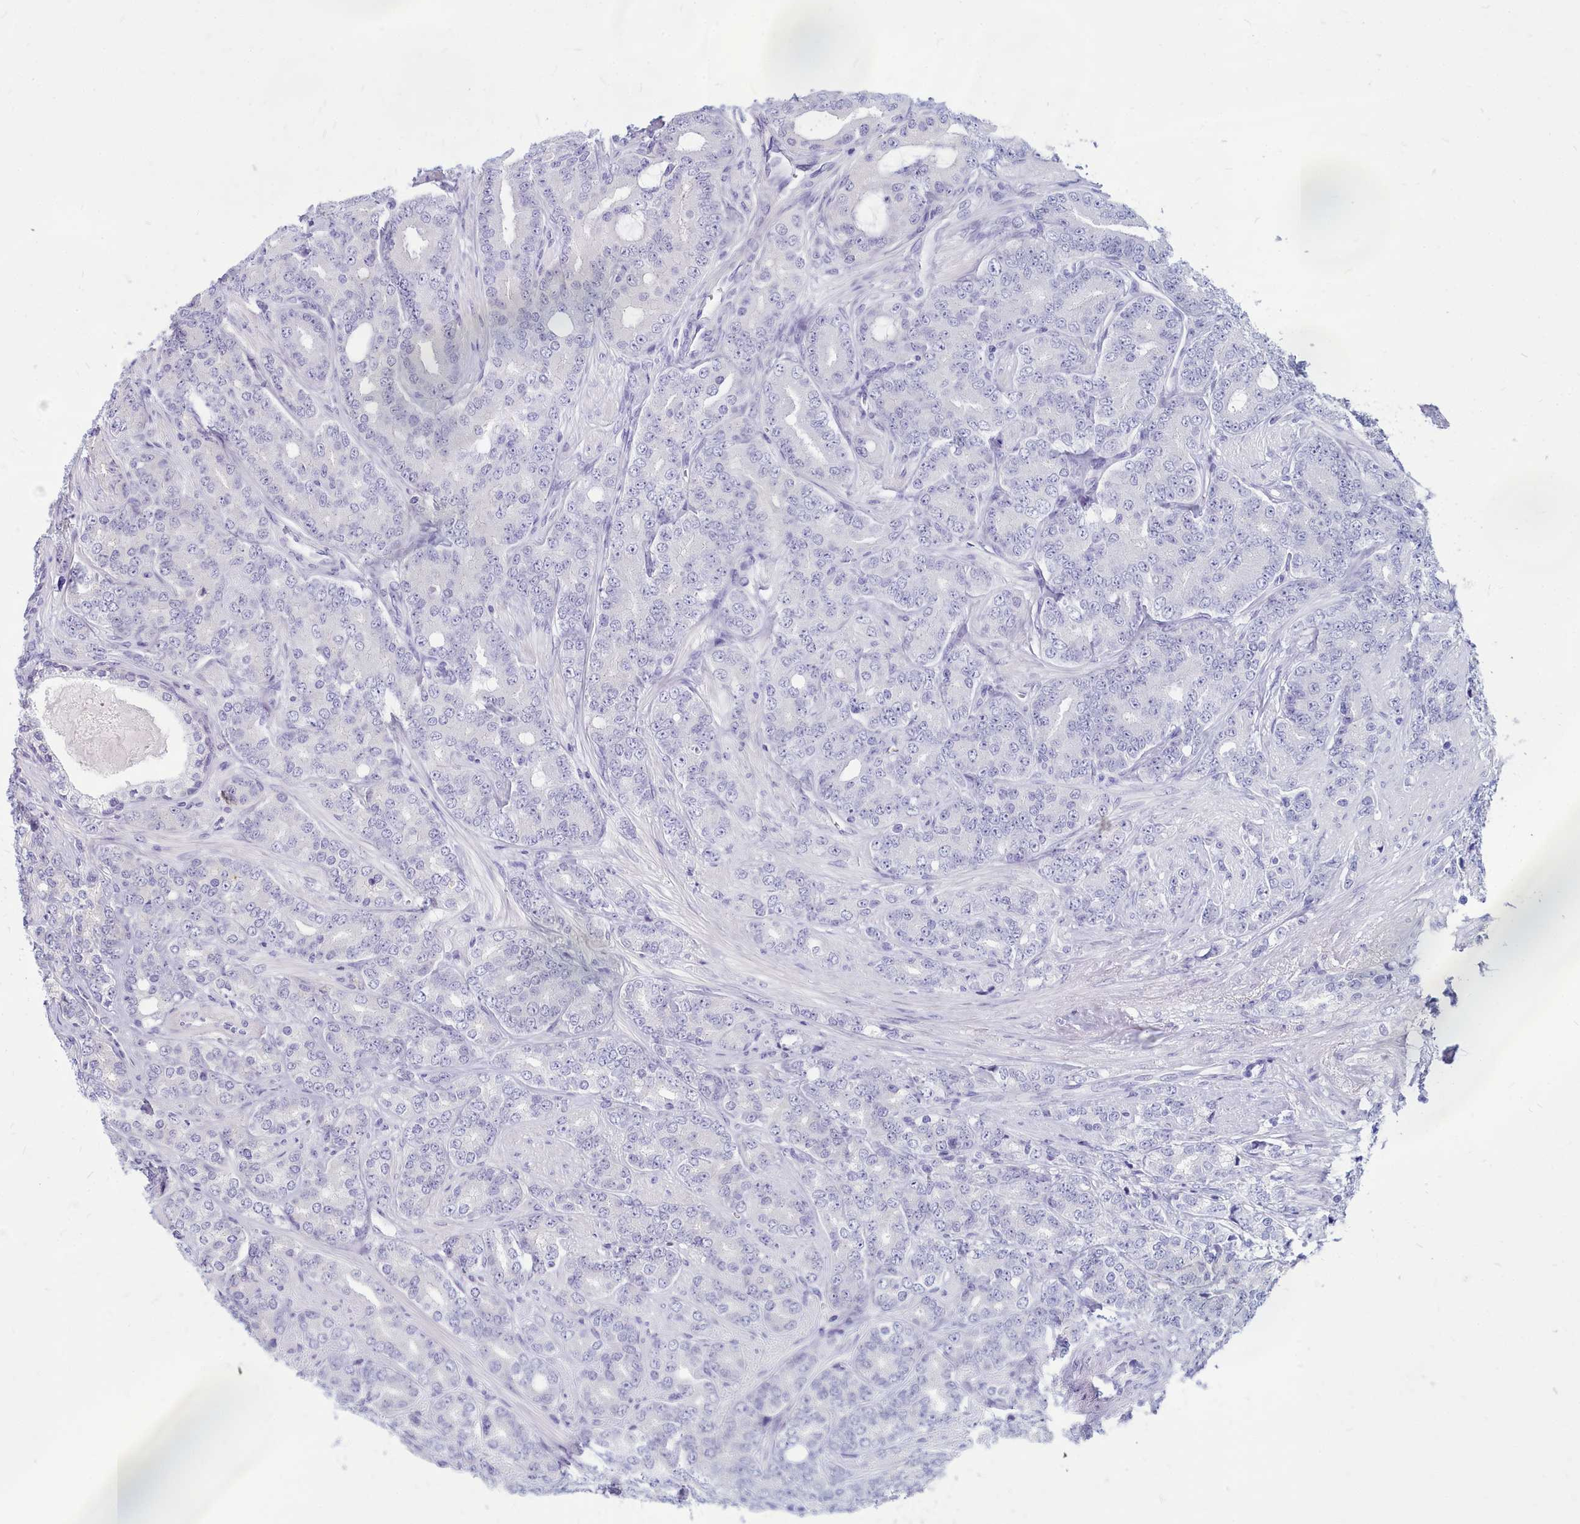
{"staining": {"intensity": "negative", "quantity": "none", "location": "none"}, "tissue": "prostate cancer", "cell_type": "Tumor cells", "image_type": "cancer", "snomed": [{"axis": "morphology", "description": "Adenocarcinoma, High grade"}, {"axis": "topography", "description": "Prostate"}], "caption": "This histopathology image is of prostate adenocarcinoma (high-grade) stained with immunohistochemistry to label a protein in brown with the nuclei are counter-stained blue. There is no staining in tumor cells.", "gene": "TTC5", "patient": {"sex": "male", "age": 62}}